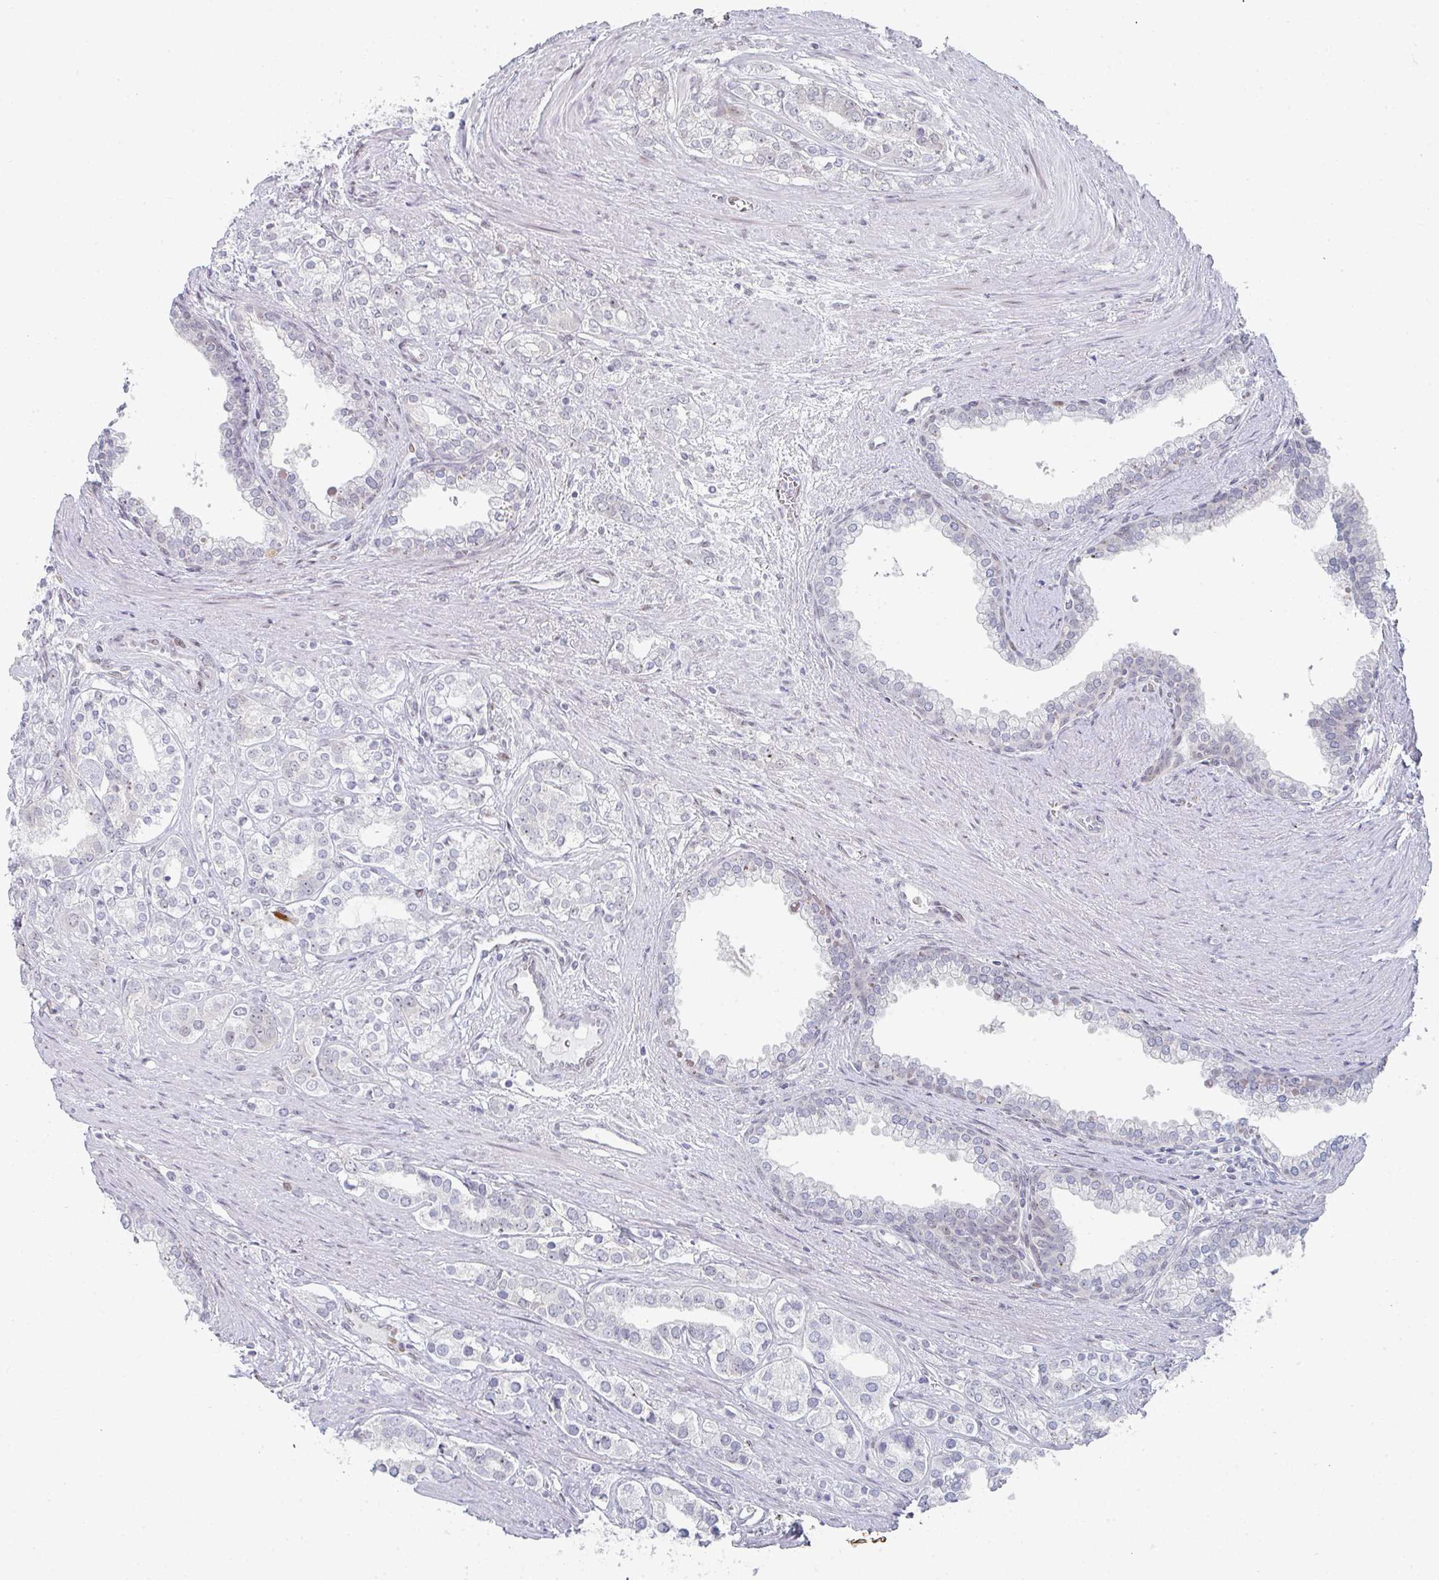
{"staining": {"intensity": "negative", "quantity": "none", "location": "none"}, "tissue": "prostate cancer", "cell_type": "Tumor cells", "image_type": "cancer", "snomed": [{"axis": "morphology", "description": "Adenocarcinoma, High grade"}, {"axis": "topography", "description": "Prostate"}], "caption": "Tumor cells are negative for brown protein staining in prostate cancer (adenocarcinoma (high-grade)).", "gene": "POU2AF2", "patient": {"sex": "male", "age": 58}}